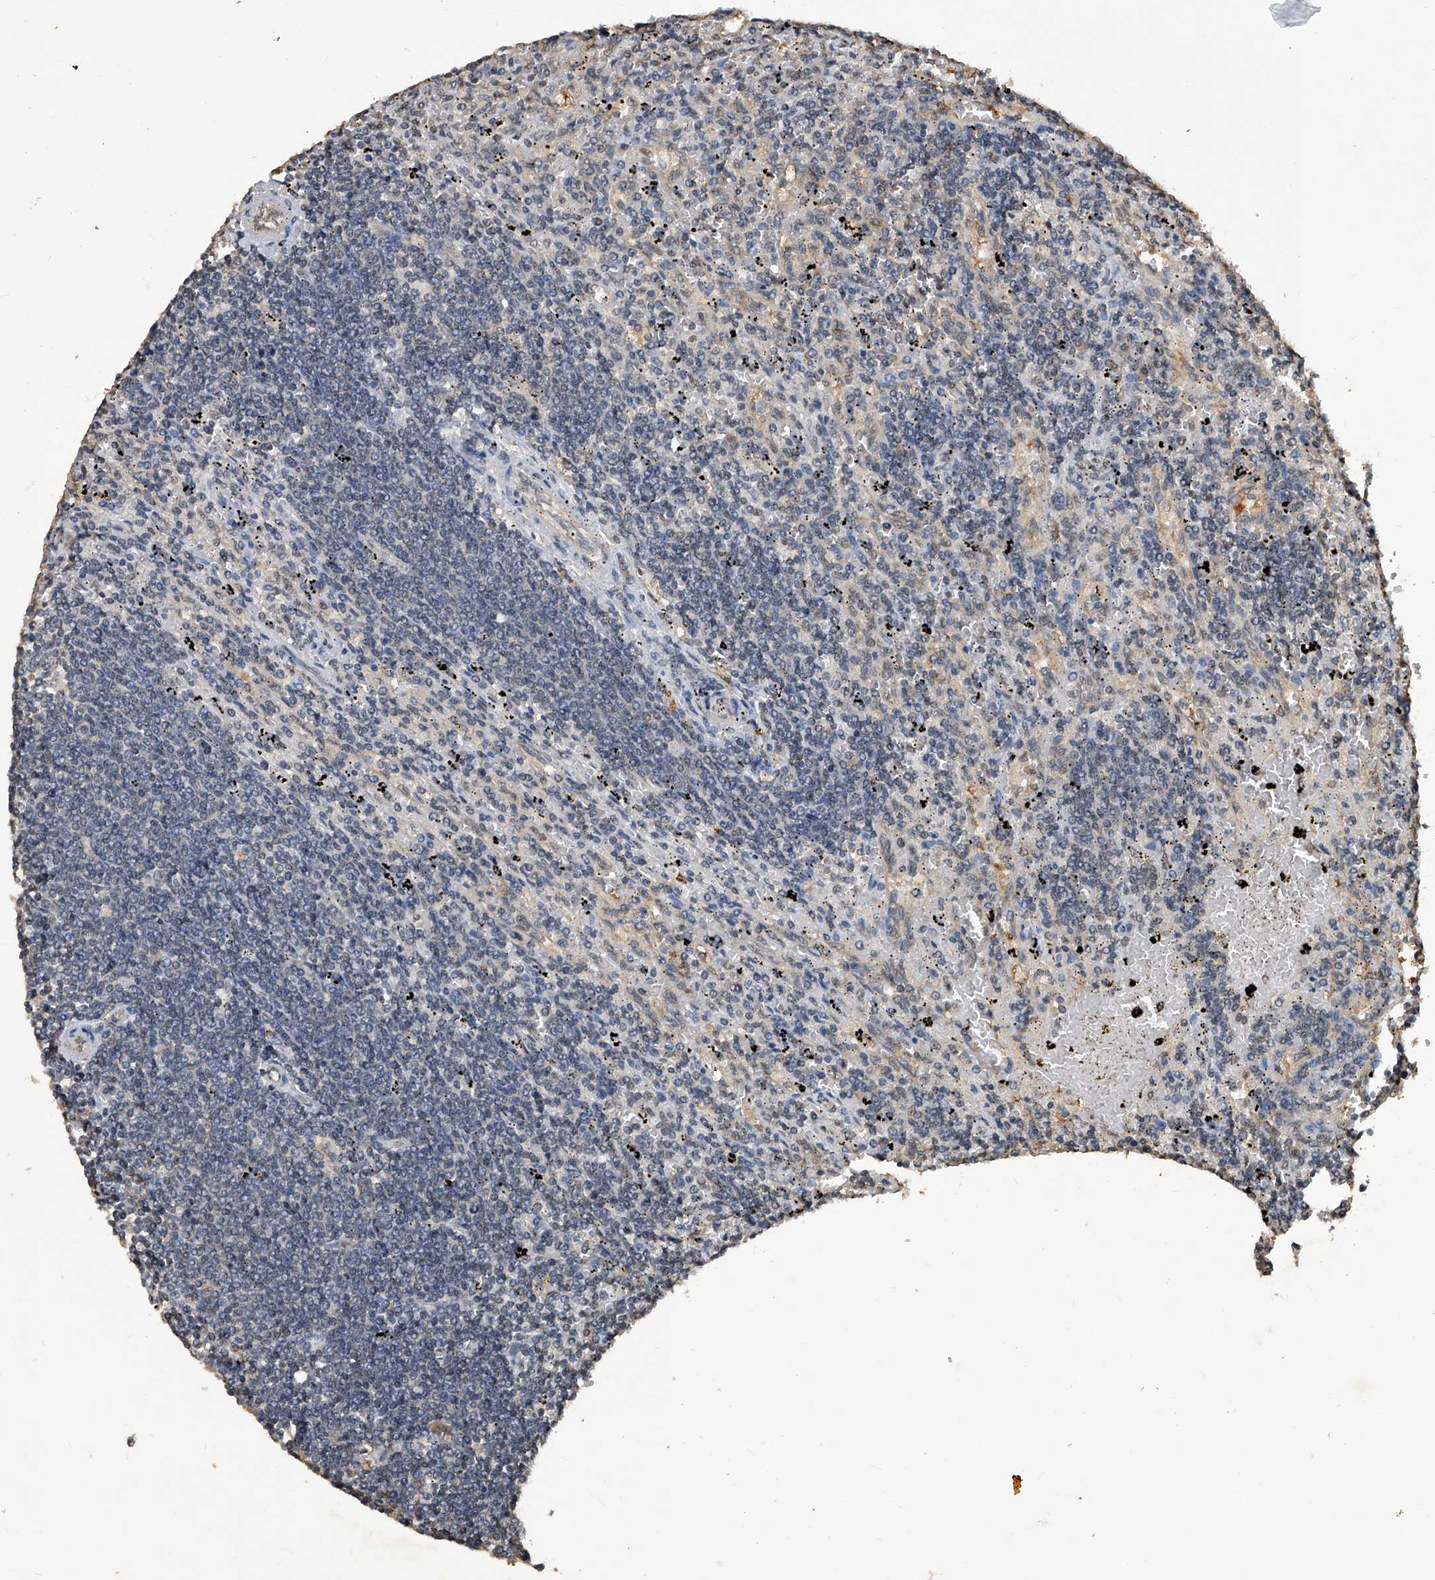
{"staining": {"intensity": "negative", "quantity": "none", "location": "none"}, "tissue": "lymphoma", "cell_type": "Tumor cells", "image_type": "cancer", "snomed": [{"axis": "morphology", "description": "Malignant lymphoma, non-Hodgkin's type, Low grade"}, {"axis": "topography", "description": "Spleen"}], "caption": "A high-resolution micrograph shows IHC staining of low-grade malignant lymphoma, non-Hodgkin's type, which demonstrates no significant expression in tumor cells.", "gene": "FBXL4", "patient": {"sex": "male", "age": 76}}